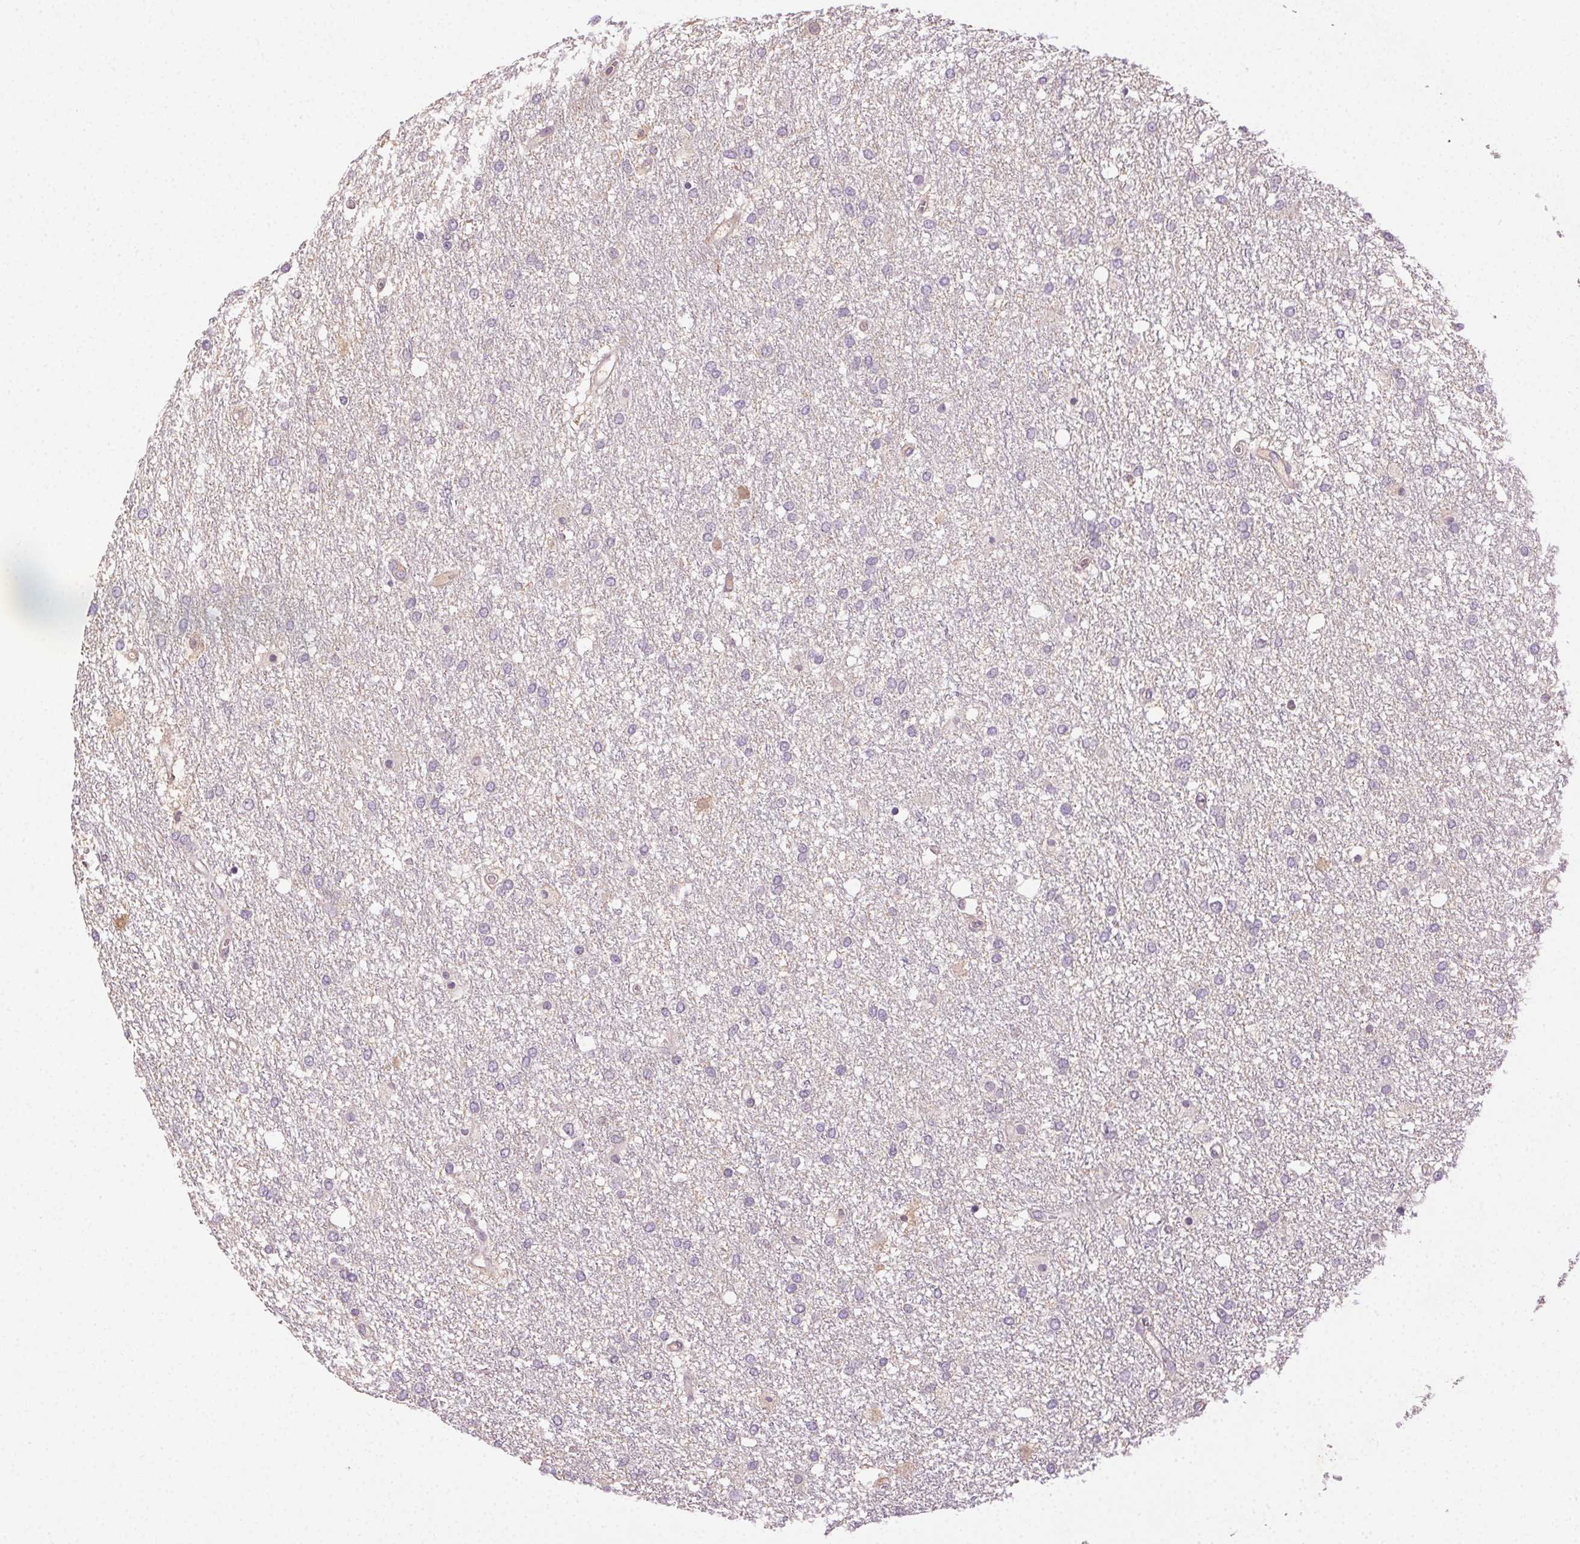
{"staining": {"intensity": "negative", "quantity": "none", "location": "none"}, "tissue": "glioma", "cell_type": "Tumor cells", "image_type": "cancer", "snomed": [{"axis": "morphology", "description": "Glioma, malignant, High grade"}, {"axis": "topography", "description": "Brain"}], "caption": "Immunohistochemistry photomicrograph of human glioma stained for a protein (brown), which exhibits no staining in tumor cells.", "gene": "BPIFB2", "patient": {"sex": "female", "age": 61}}